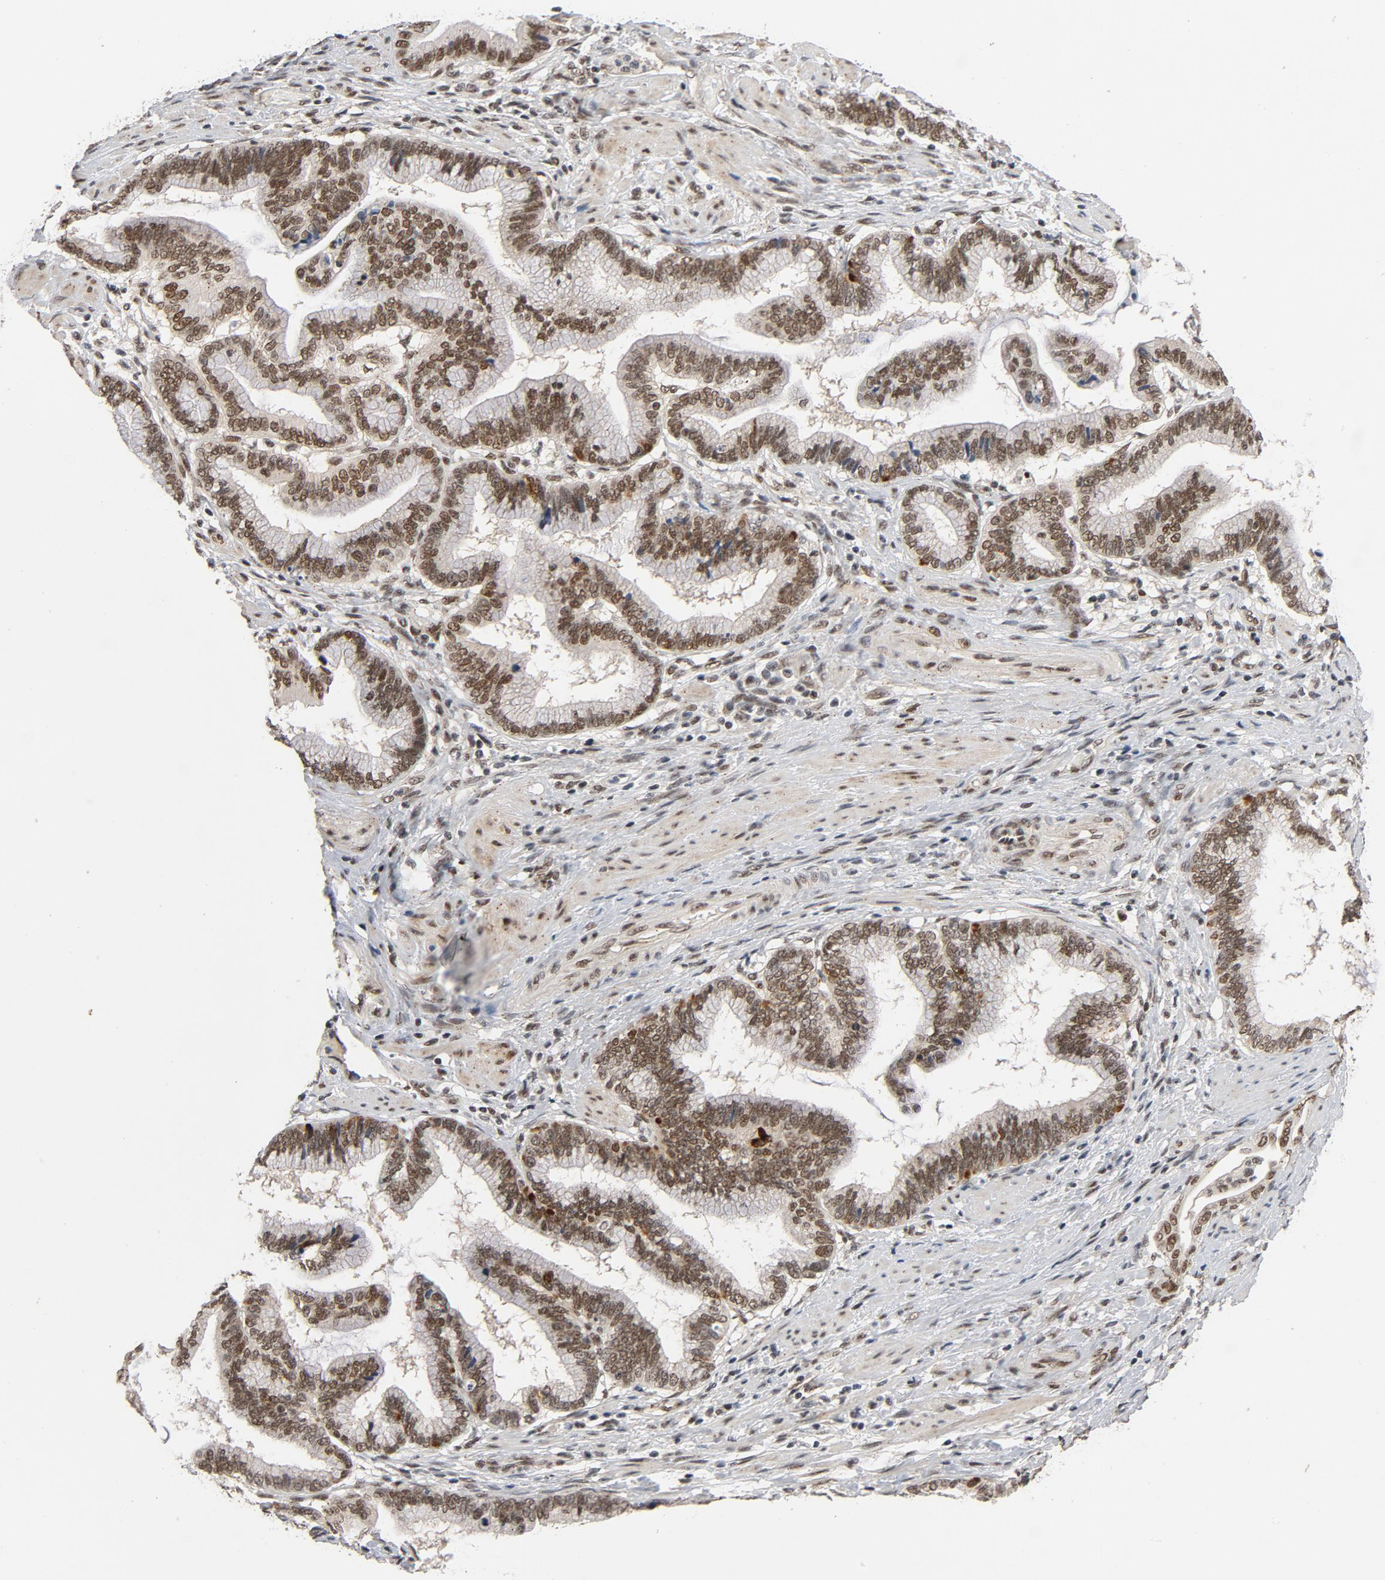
{"staining": {"intensity": "moderate", "quantity": ">75%", "location": "nuclear"}, "tissue": "pancreatic cancer", "cell_type": "Tumor cells", "image_type": "cancer", "snomed": [{"axis": "morphology", "description": "Adenocarcinoma, NOS"}, {"axis": "topography", "description": "Pancreas"}], "caption": "Immunohistochemical staining of human pancreatic cancer displays medium levels of moderate nuclear positivity in approximately >75% of tumor cells. The protein of interest is stained brown, and the nuclei are stained in blue (DAB IHC with brightfield microscopy, high magnification).", "gene": "SMARCD1", "patient": {"sex": "female", "age": 64}}